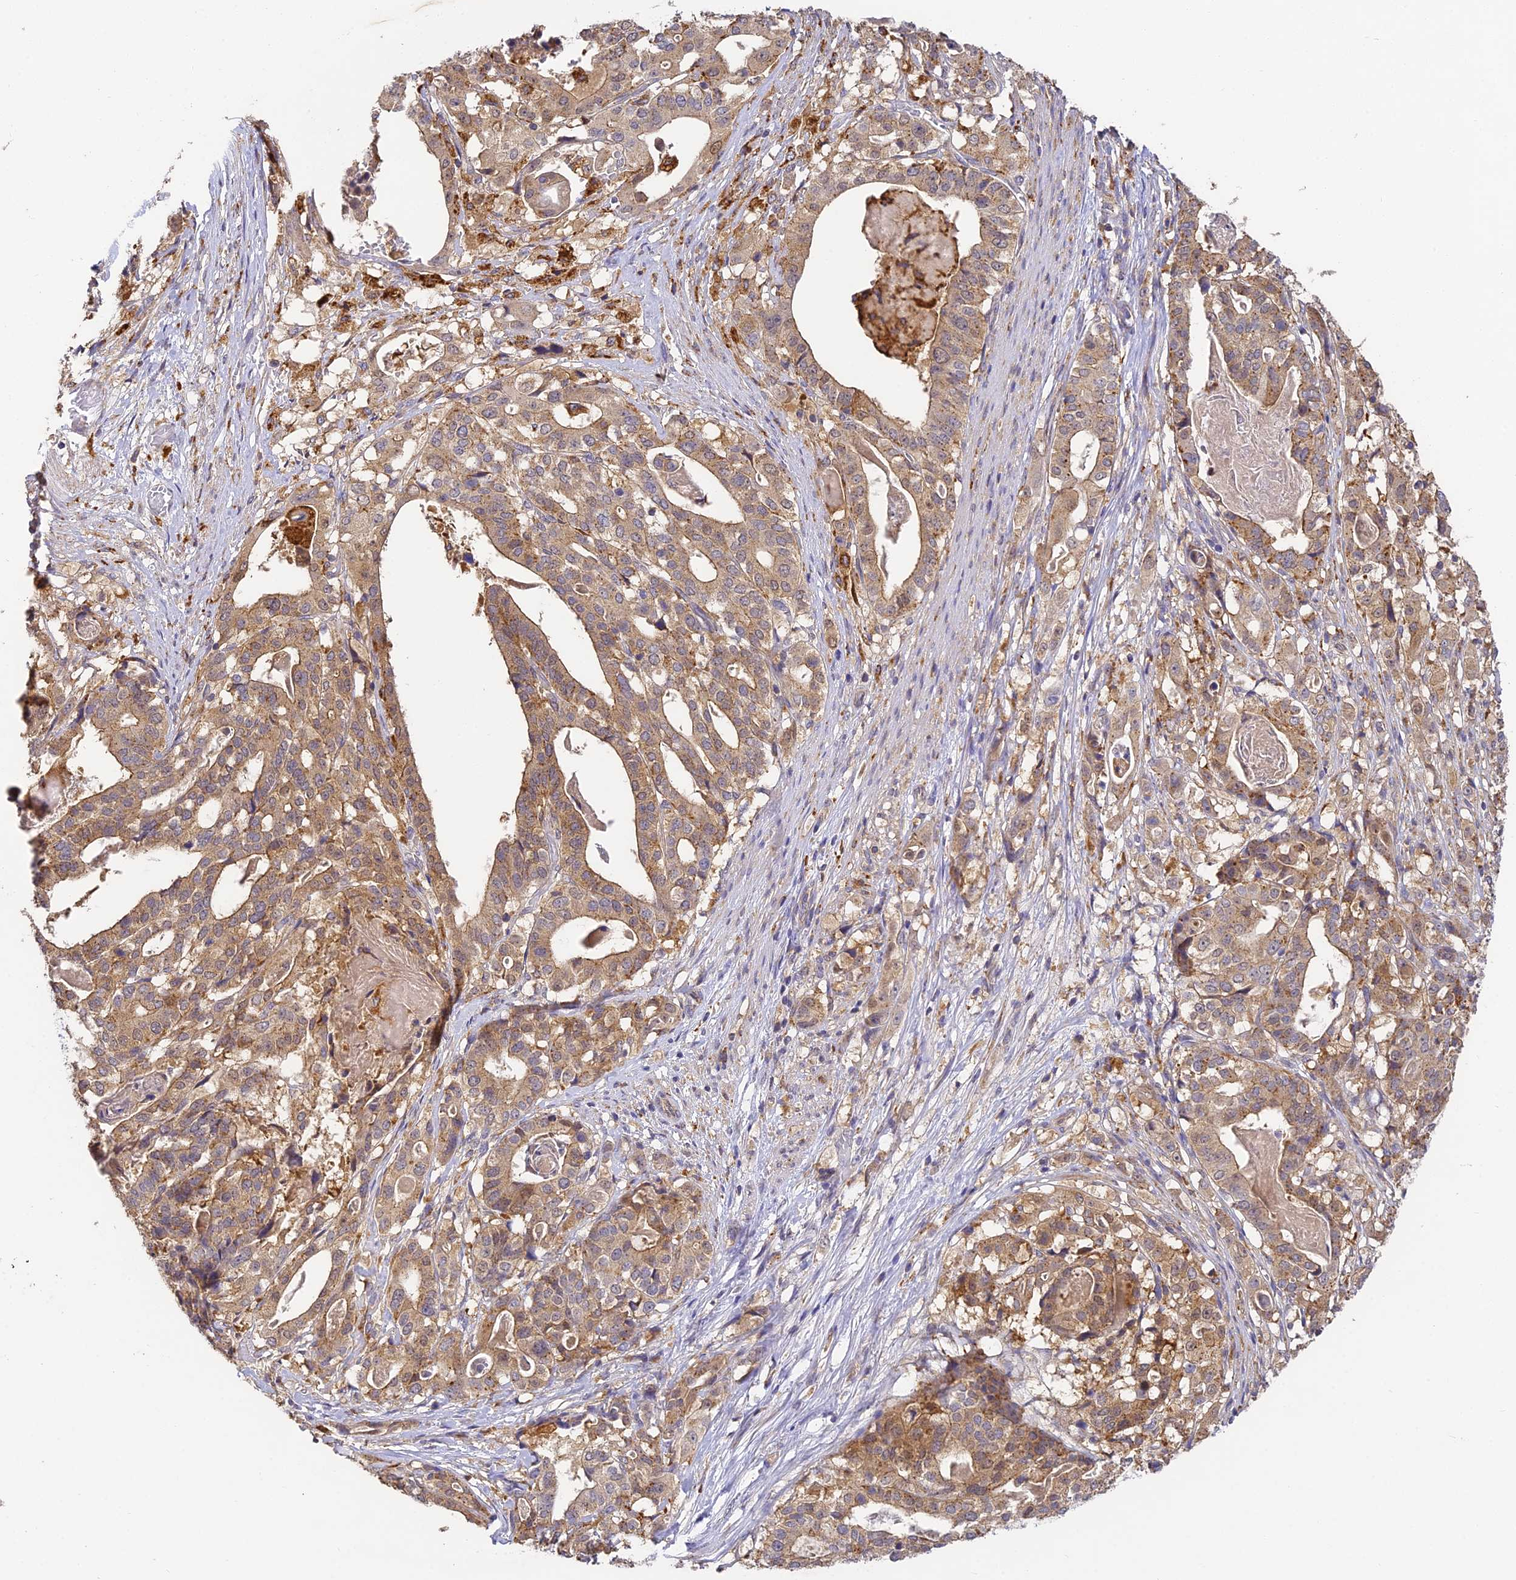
{"staining": {"intensity": "moderate", "quantity": ">75%", "location": "cytoplasmic/membranous"}, "tissue": "stomach cancer", "cell_type": "Tumor cells", "image_type": "cancer", "snomed": [{"axis": "morphology", "description": "Adenocarcinoma, NOS"}, {"axis": "topography", "description": "Stomach"}], "caption": "Immunohistochemical staining of adenocarcinoma (stomach) reveals medium levels of moderate cytoplasmic/membranous protein positivity in approximately >75% of tumor cells.", "gene": "YAE1", "patient": {"sex": "male", "age": 48}}